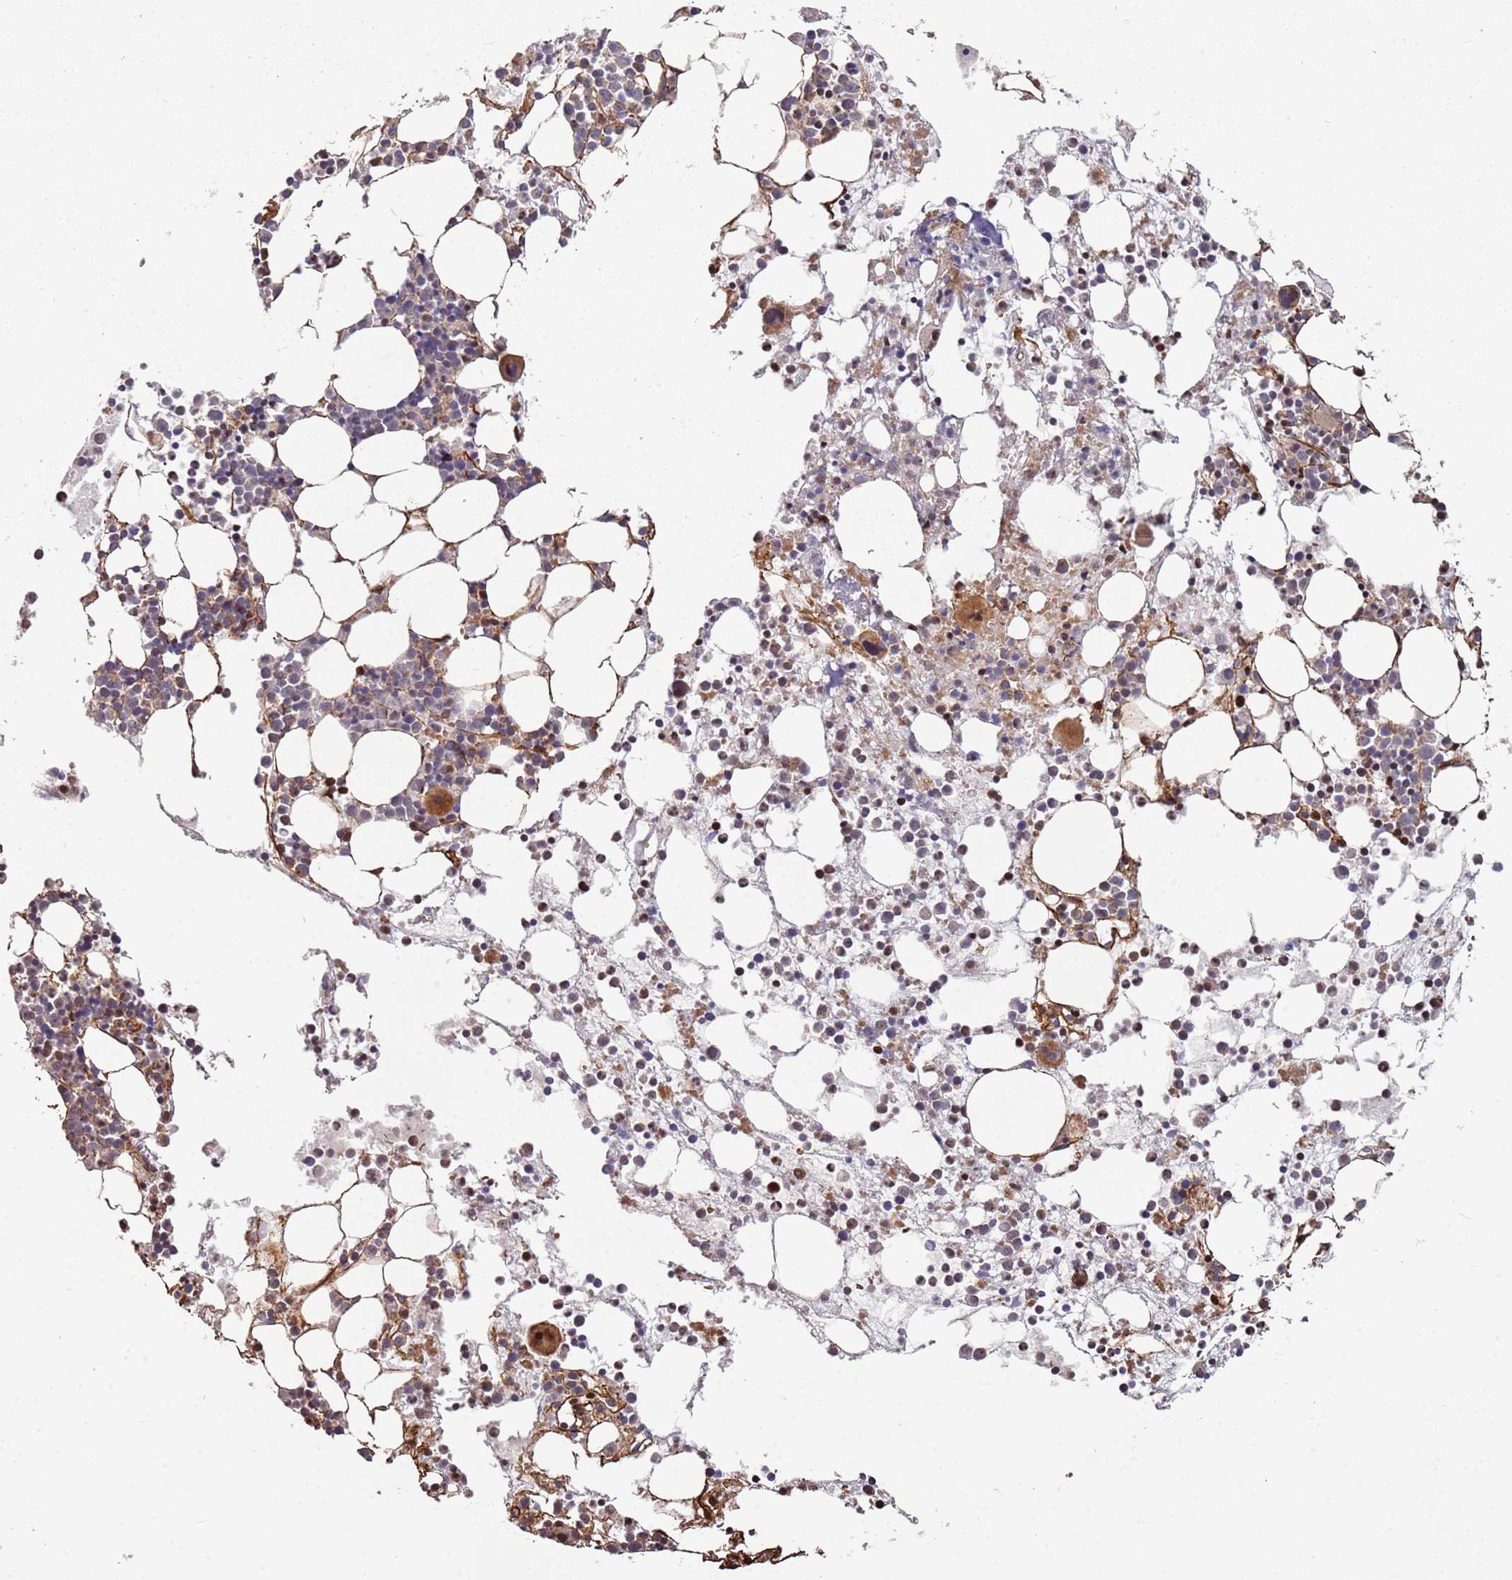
{"staining": {"intensity": "strong", "quantity": "<25%", "location": "cytoplasmic/membranous,nuclear"}, "tissue": "bone marrow", "cell_type": "Hematopoietic cells", "image_type": "normal", "snomed": [{"axis": "morphology", "description": "Normal tissue, NOS"}, {"axis": "topography", "description": "Bone marrow"}], "caption": "An image showing strong cytoplasmic/membranous,nuclear expression in about <25% of hematopoietic cells in normal bone marrow, as visualized by brown immunohistochemical staining.", "gene": "RHBDL1", "patient": {"sex": "male", "age": 22}}